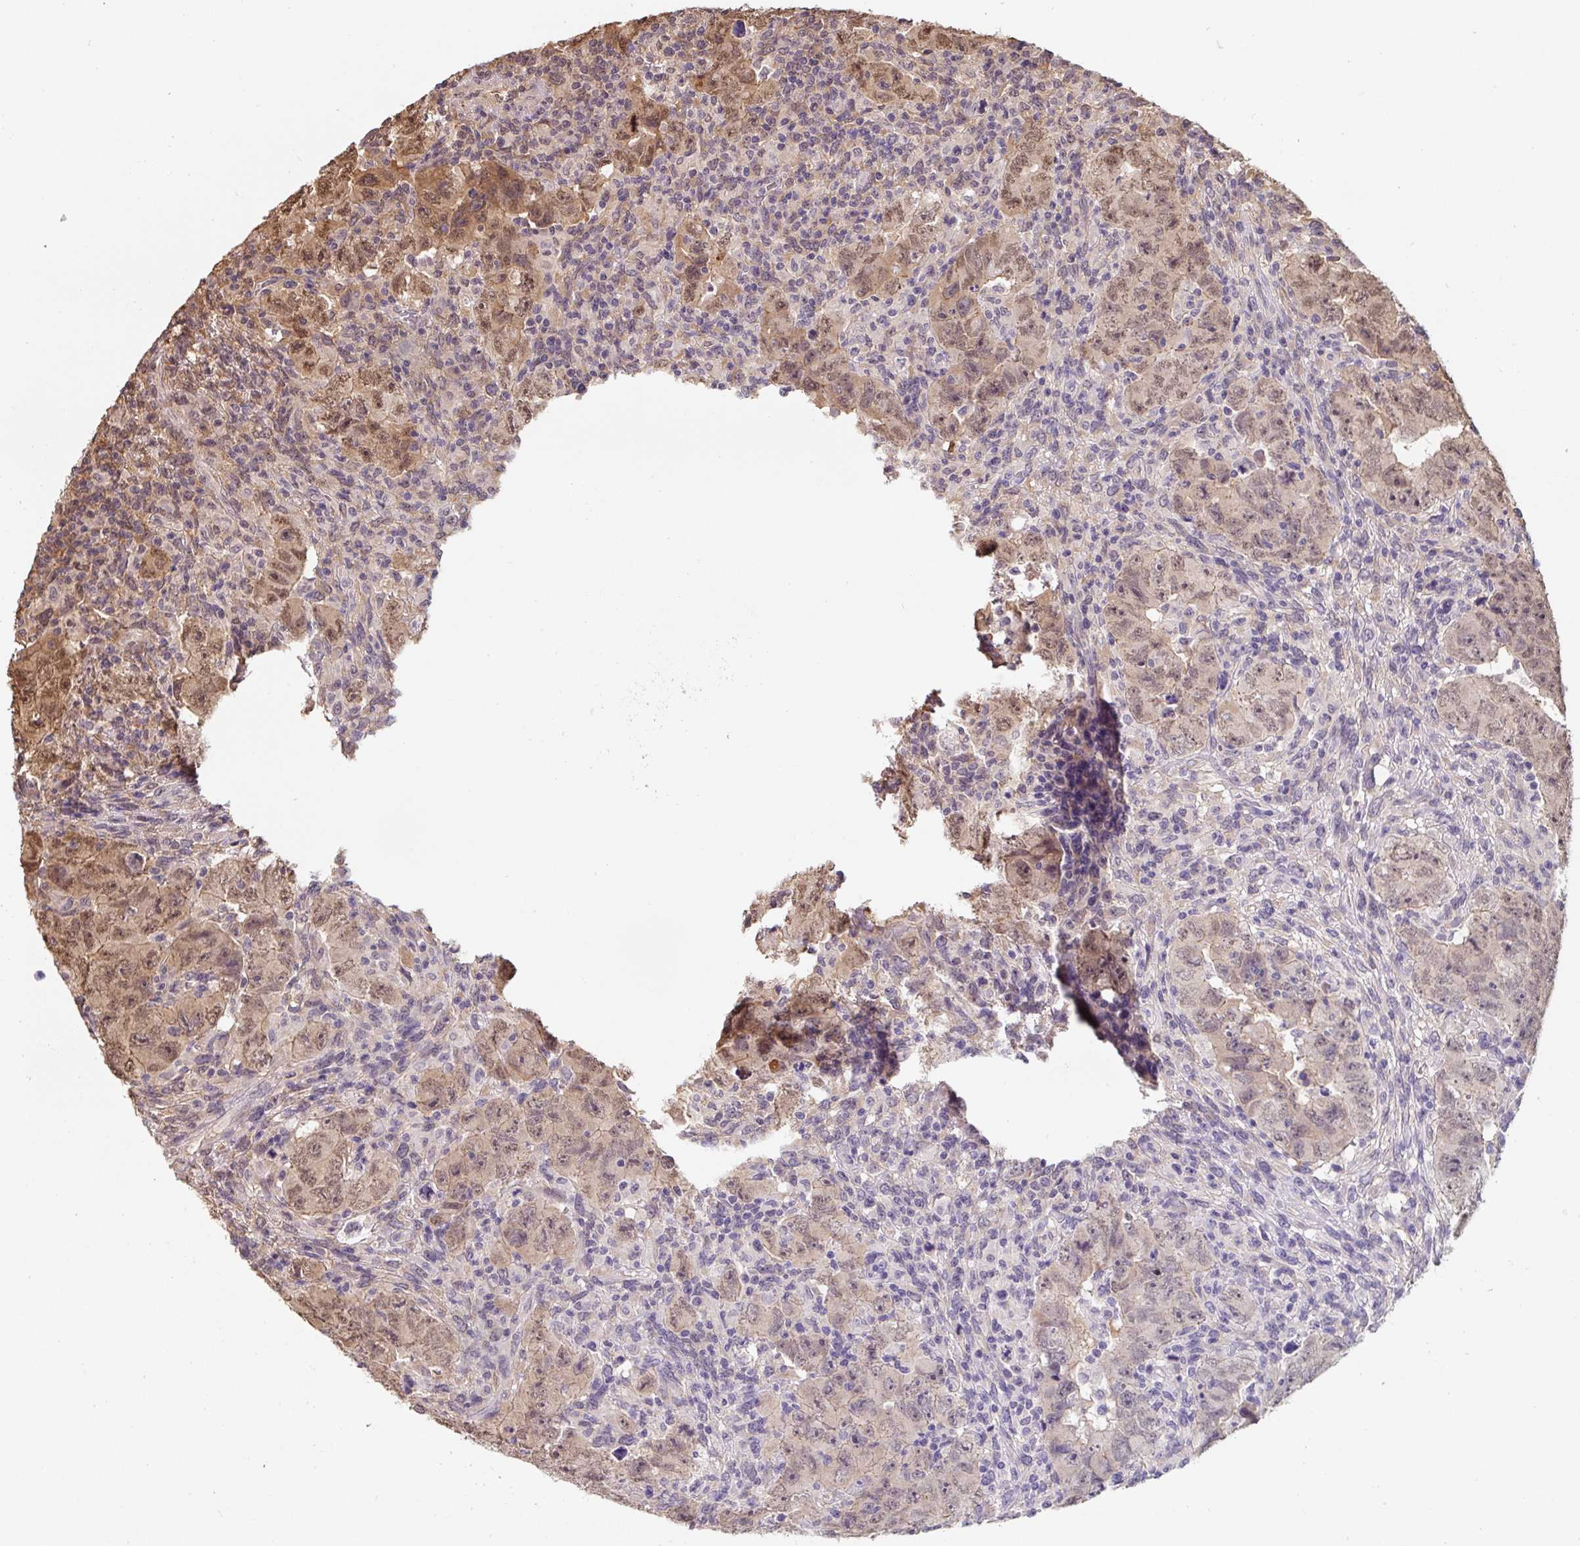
{"staining": {"intensity": "moderate", "quantity": "<25%", "location": "cytoplasmic/membranous,nuclear"}, "tissue": "testis cancer", "cell_type": "Tumor cells", "image_type": "cancer", "snomed": [{"axis": "morphology", "description": "Carcinoma, Embryonal, NOS"}, {"axis": "topography", "description": "Testis"}], "caption": "Protein staining reveals moderate cytoplasmic/membranous and nuclear positivity in about <25% of tumor cells in testis embryonal carcinoma.", "gene": "ST13", "patient": {"sex": "male", "age": 24}}